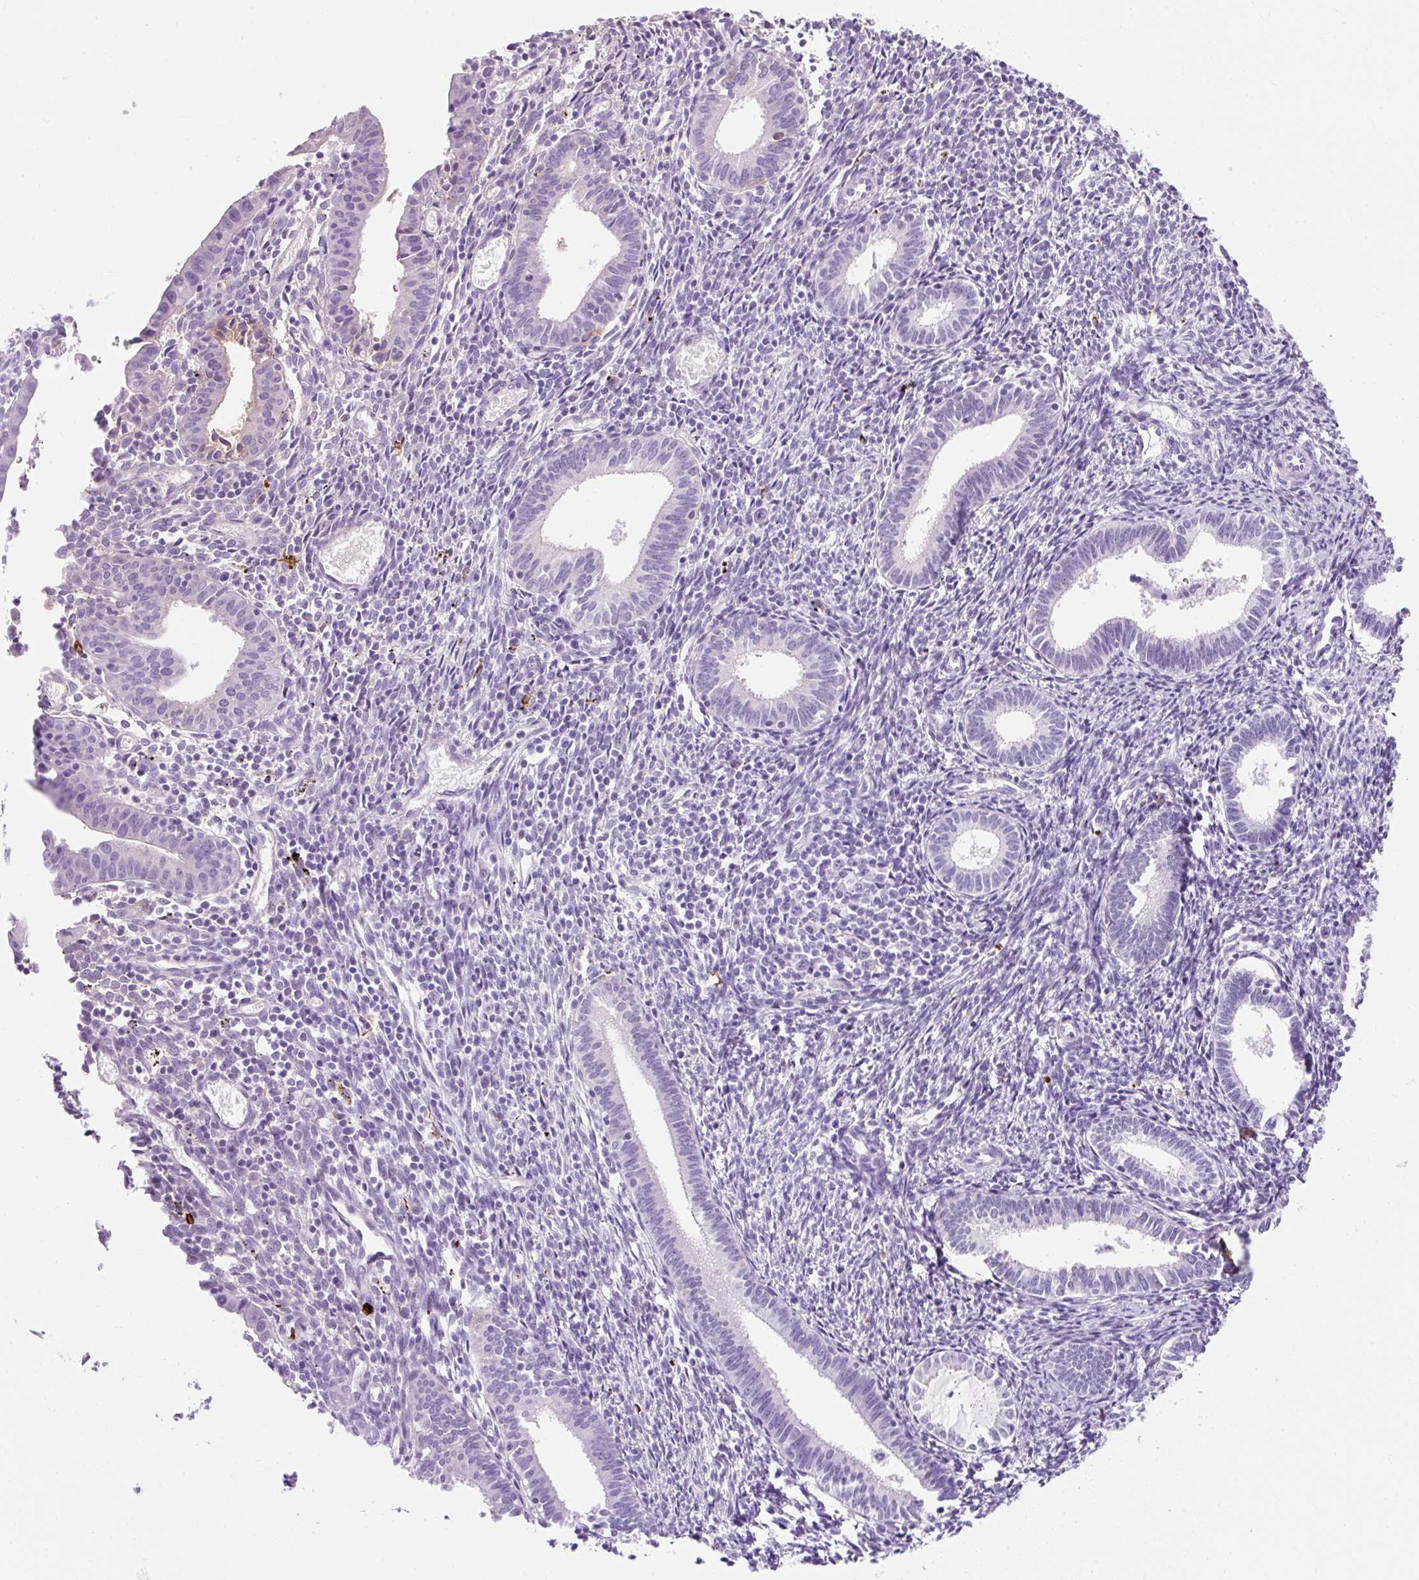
{"staining": {"intensity": "negative", "quantity": "none", "location": "none"}, "tissue": "endometrium", "cell_type": "Cells in endometrial stroma", "image_type": "normal", "snomed": [{"axis": "morphology", "description": "Normal tissue, NOS"}, {"axis": "topography", "description": "Endometrium"}], "caption": "Immunohistochemistry (IHC) of benign human endometrium demonstrates no staining in cells in endometrial stroma. (DAB (3,3'-diaminobenzidine) IHC, high magnification).", "gene": "APOC2", "patient": {"sex": "female", "age": 41}}